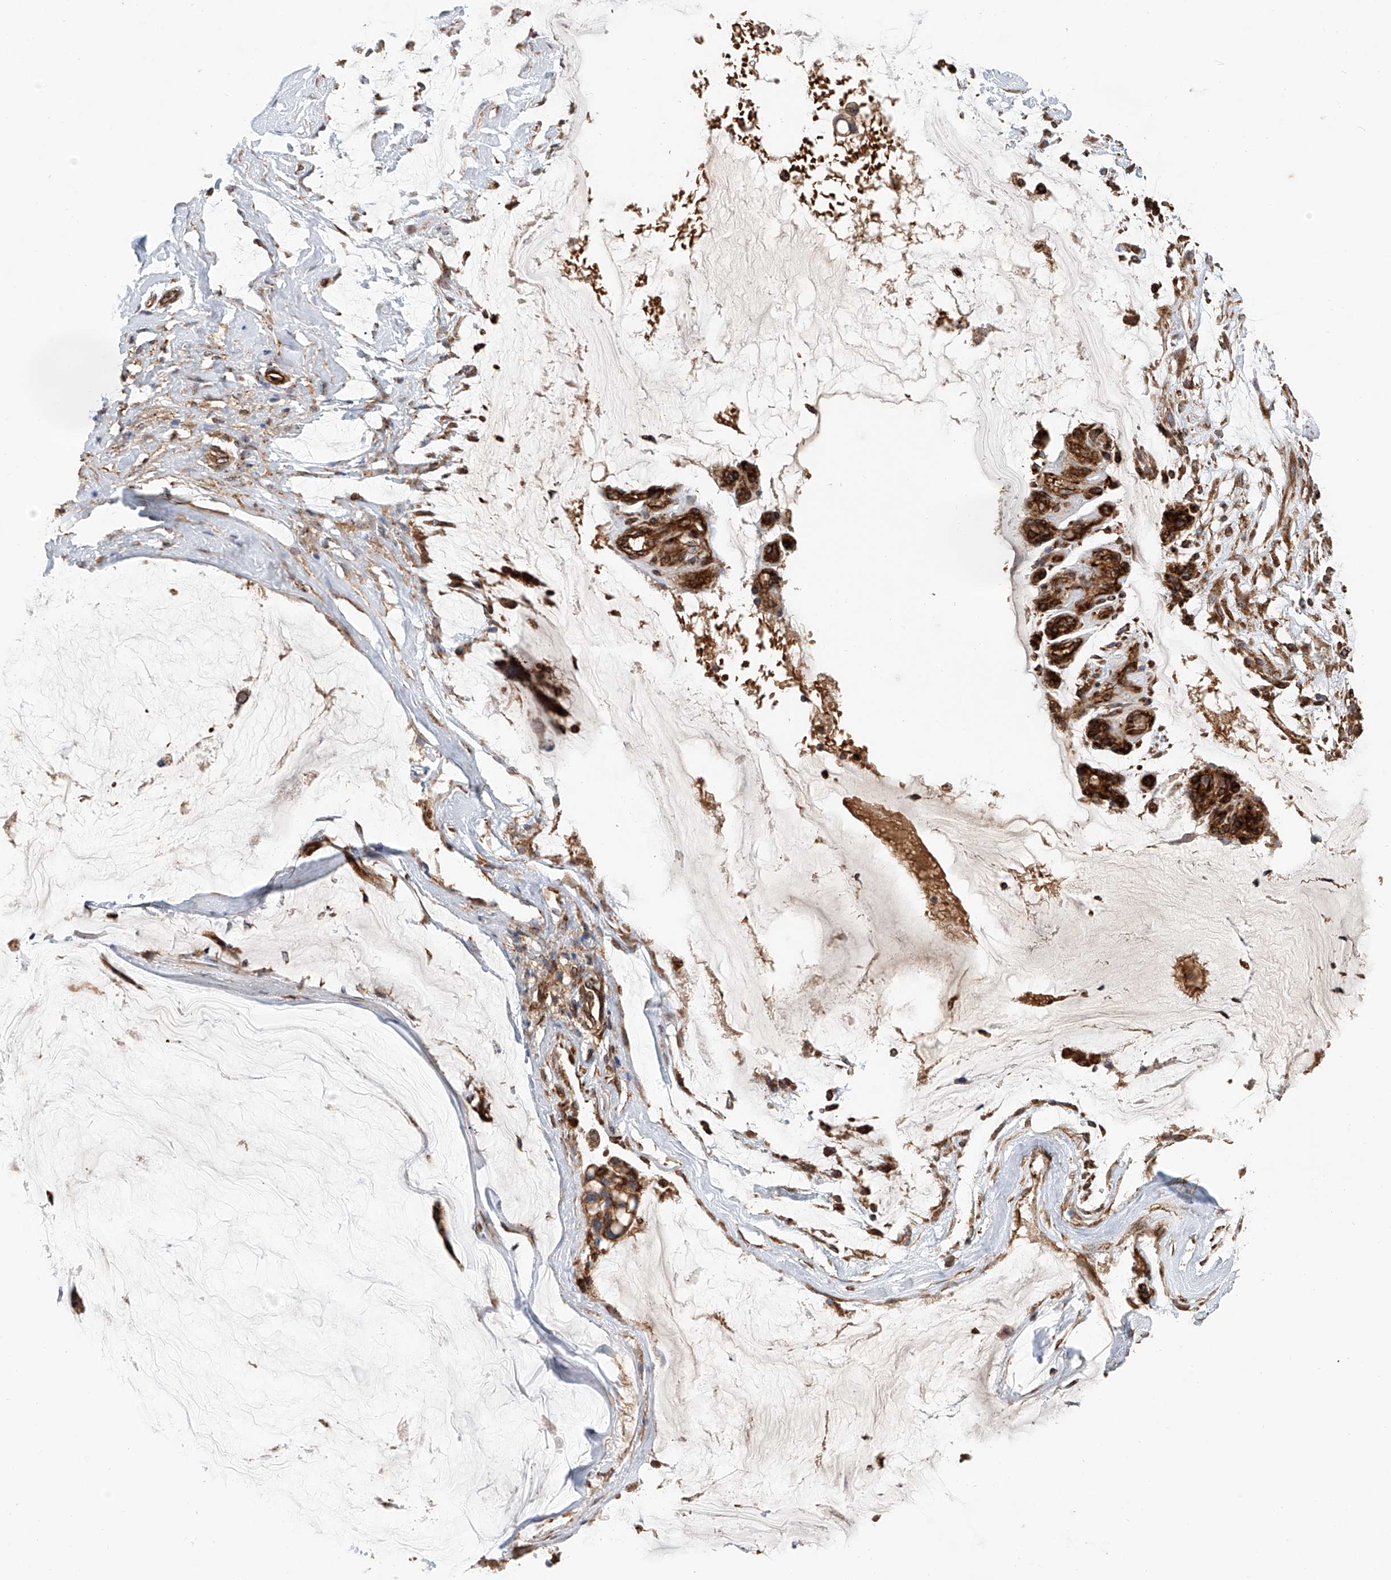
{"staining": {"intensity": "strong", "quantity": ">75%", "location": "cytoplasmic/membranous"}, "tissue": "ovarian cancer", "cell_type": "Tumor cells", "image_type": "cancer", "snomed": [{"axis": "morphology", "description": "Cystadenocarcinoma, mucinous, NOS"}, {"axis": "topography", "description": "Ovary"}], "caption": "Strong cytoplasmic/membranous staining for a protein is seen in approximately >75% of tumor cells of ovarian mucinous cystadenocarcinoma using IHC.", "gene": "HGSNAT", "patient": {"sex": "female", "age": 39}}